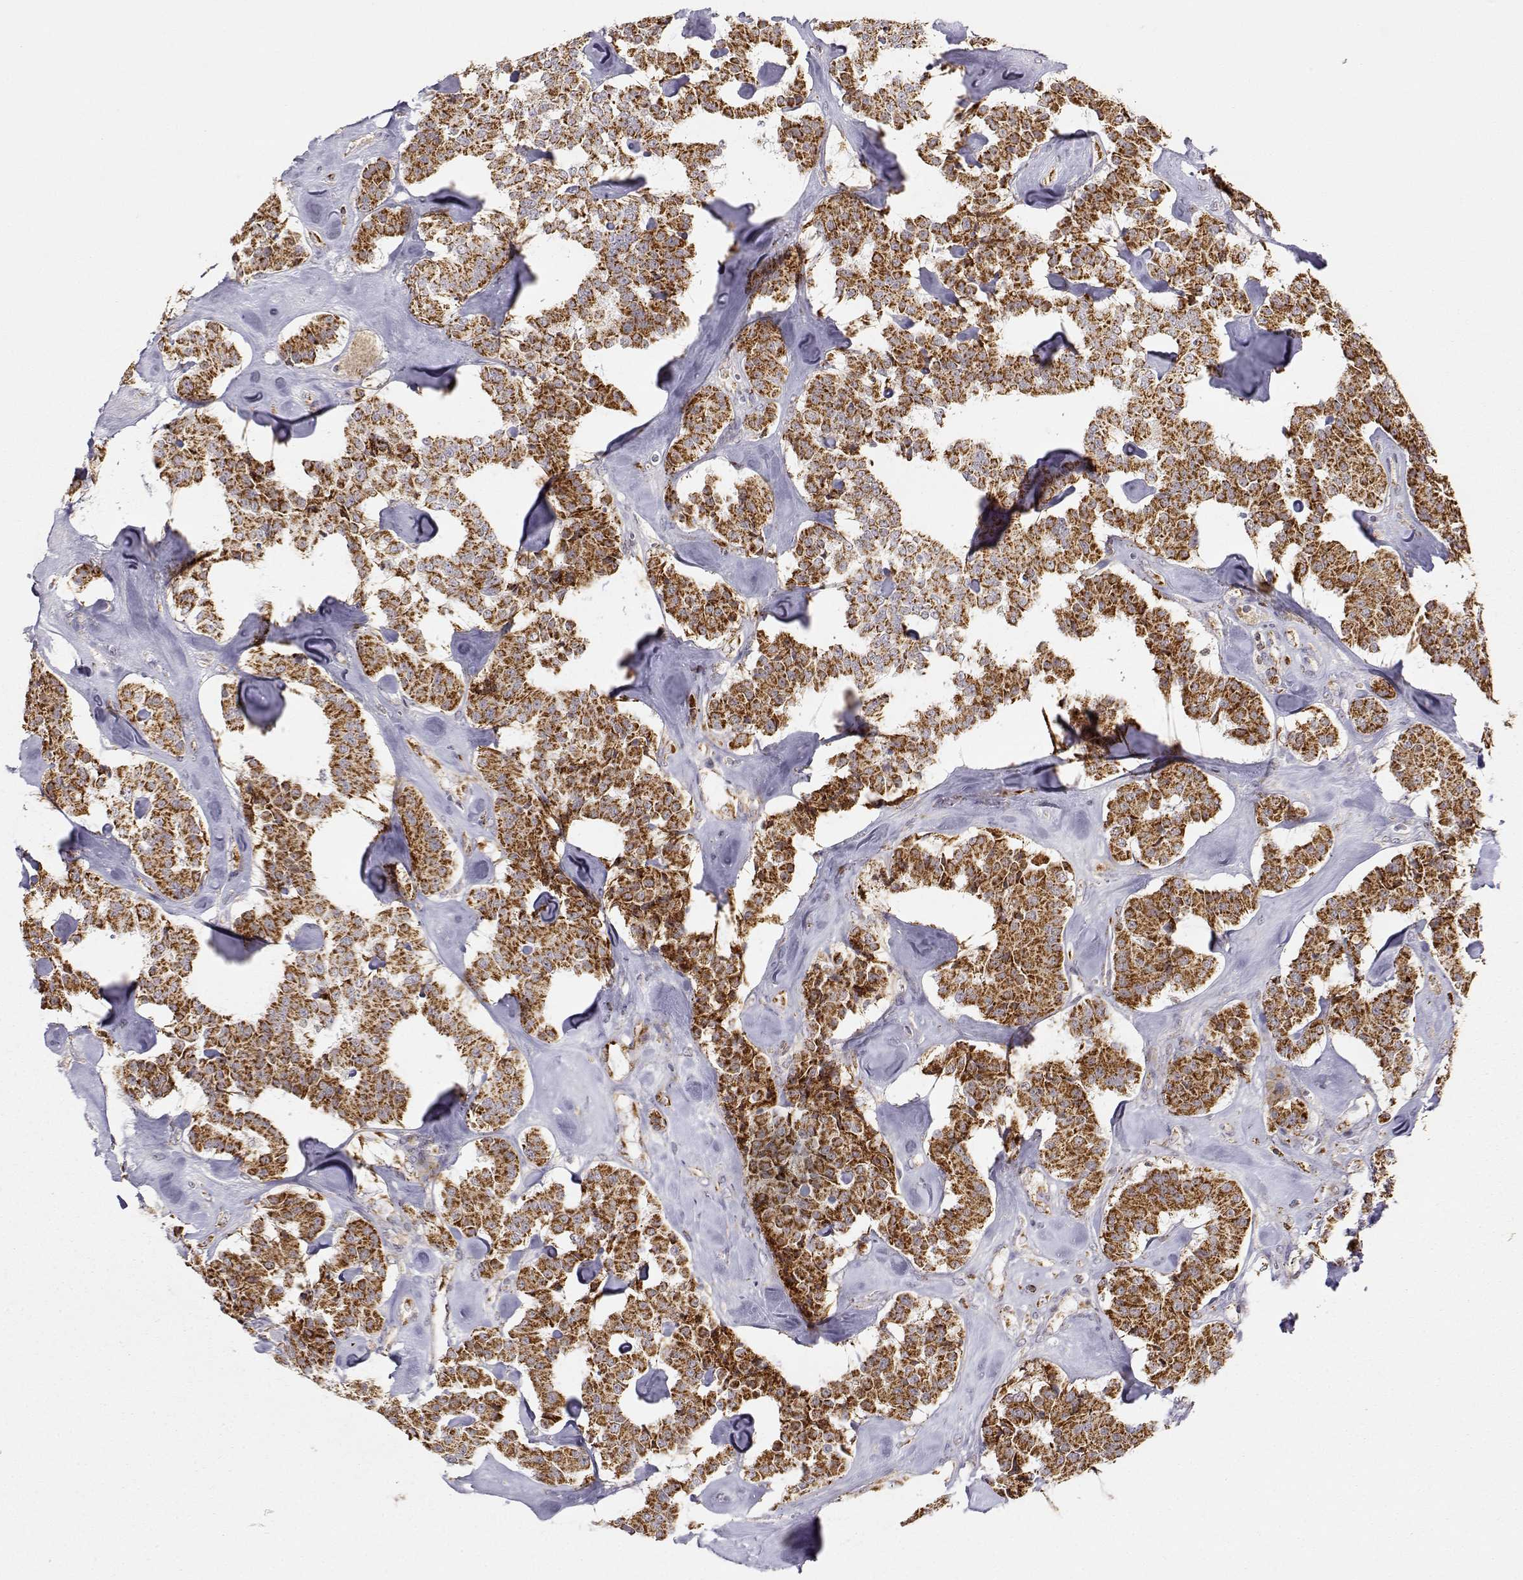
{"staining": {"intensity": "strong", "quantity": ">75%", "location": "cytoplasmic/membranous"}, "tissue": "carcinoid", "cell_type": "Tumor cells", "image_type": "cancer", "snomed": [{"axis": "morphology", "description": "Carcinoid, malignant, NOS"}, {"axis": "topography", "description": "Pancreas"}], "caption": "Approximately >75% of tumor cells in human carcinoid show strong cytoplasmic/membranous protein staining as visualized by brown immunohistochemical staining.", "gene": "EXOG", "patient": {"sex": "male", "age": 41}}